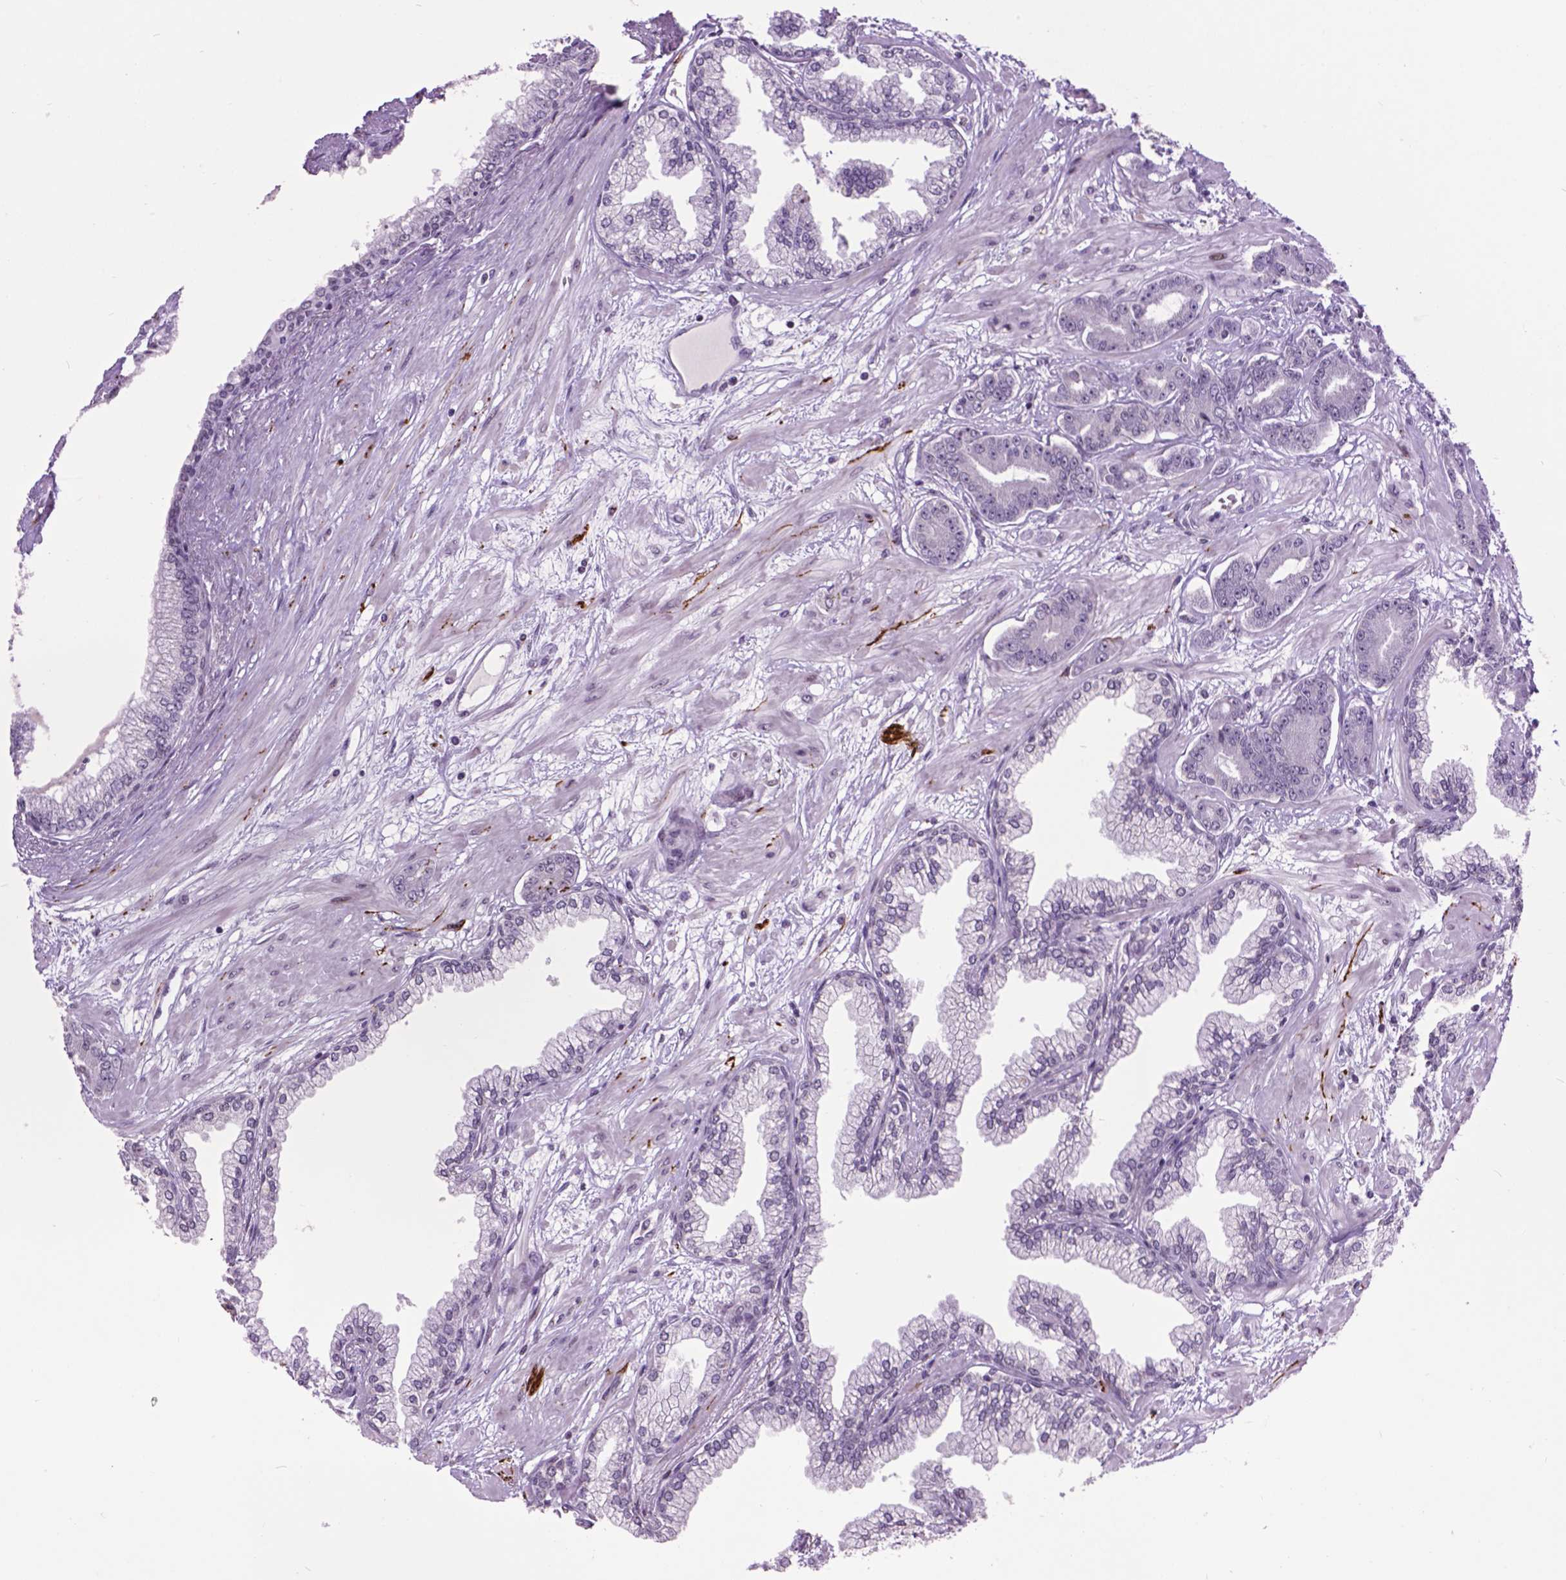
{"staining": {"intensity": "negative", "quantity": "none", "location": "none"}, "tissue": "prostate cancer", "cell_type": "Tumor cells", "image_type": "cancer", "snomed": [{"axis": "morphology", "description": "Adenocarcinoma, Low grade"}, {"axis": "topography", "description": "Prostate"}], "caption": "Immunohistochemical staining of prostate low-grade adenocarcinoma shows no significant positivity in tumor cells. Nuclei are stained in blue.", "gene": "TH", "patient": {"sex": "male", "age": 64}}